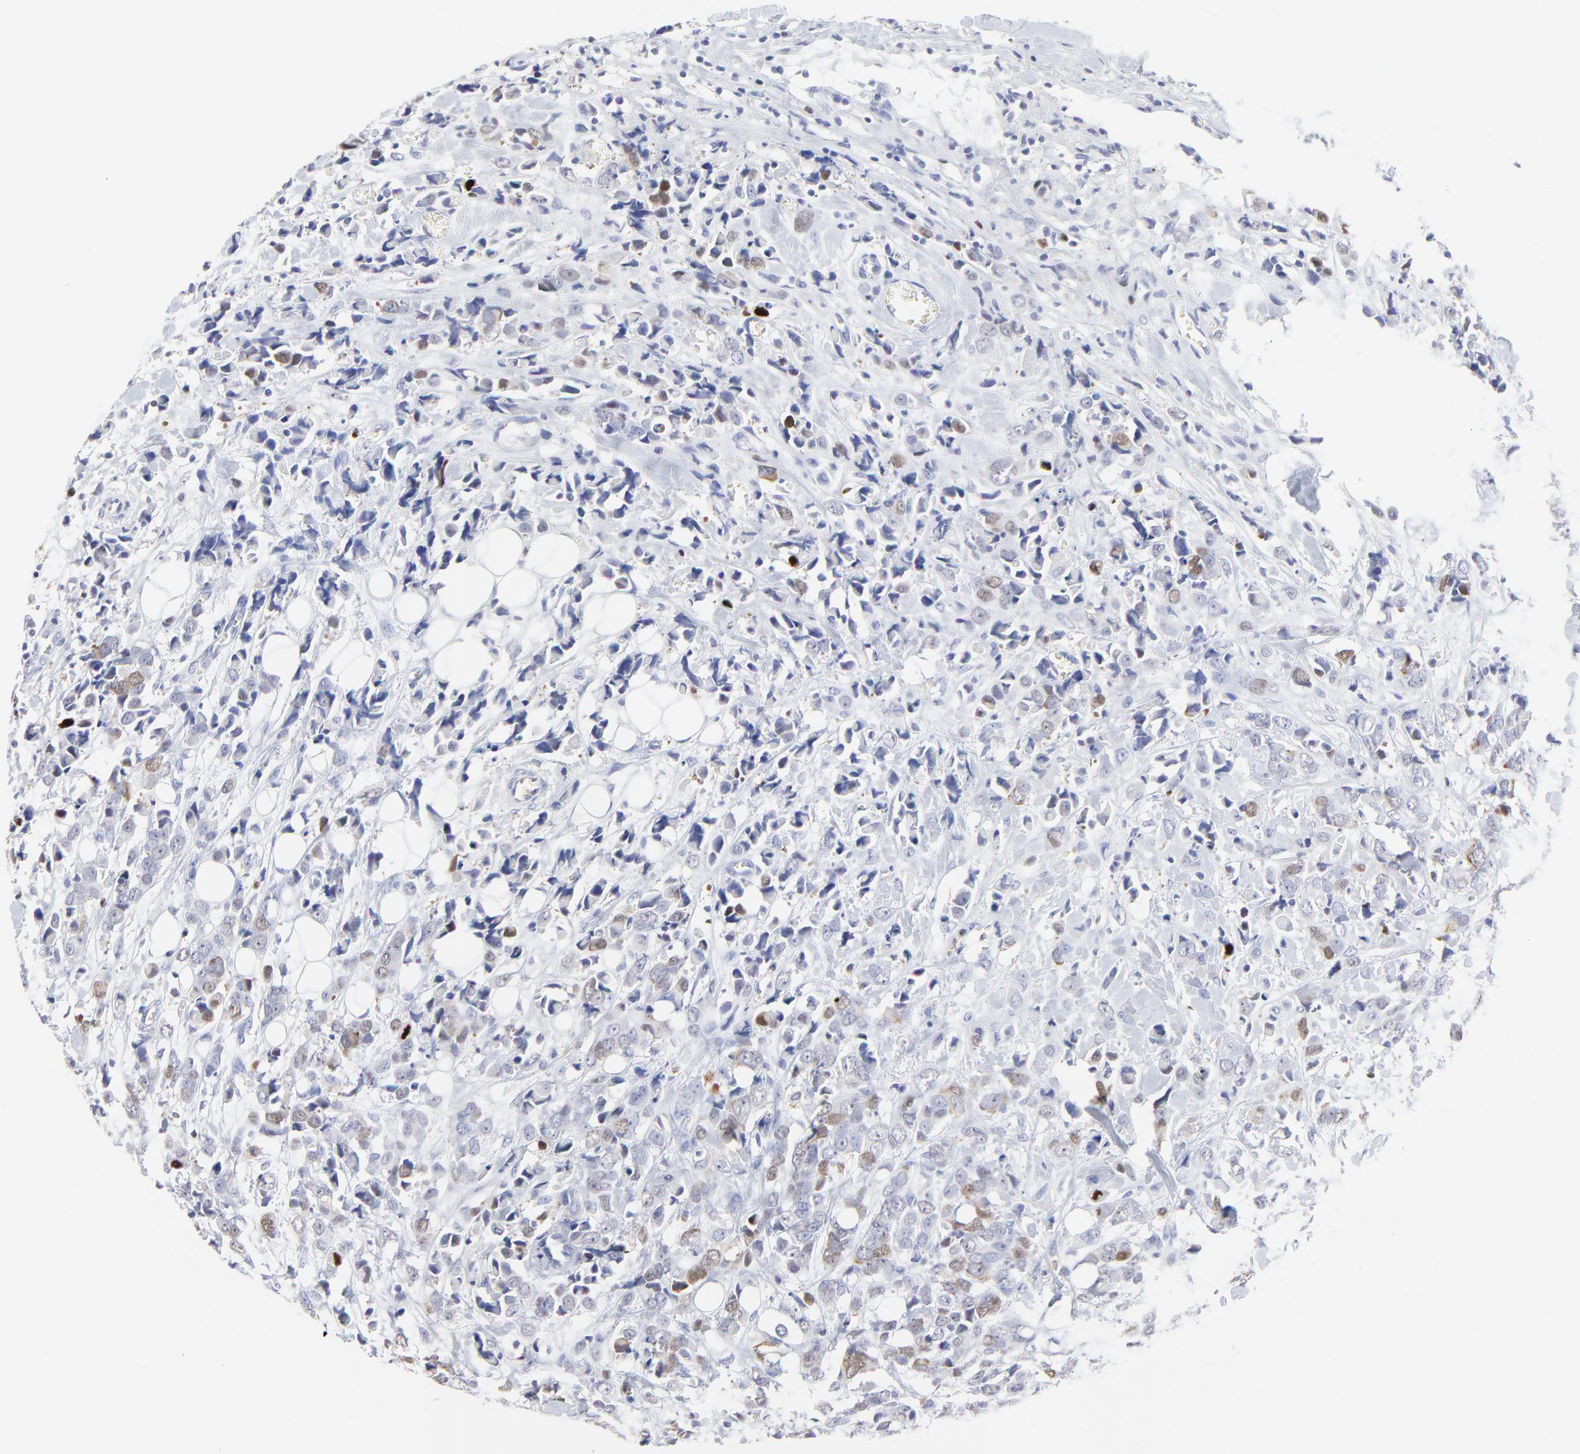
{"staining": {"intensity": "weak", "quantity": "<25%", "location": "cytoplasmic/membranous,nuclear"}, "tissue": "breast cancer", "cell_type": "Tumor cells", "image_type": "cancer", "snomed": [{"axis": "morphology", "description": "Lobular carcinoma"}, {"axis": "topography", "description": "Breast"}], "caption": "A high-resolution image shows immunohistochemistry staining of breast cancer, which shows no significant positivity in tumor cells.", "gene": "NCAPH", "patient": {"sex": "female", "age": 57}}